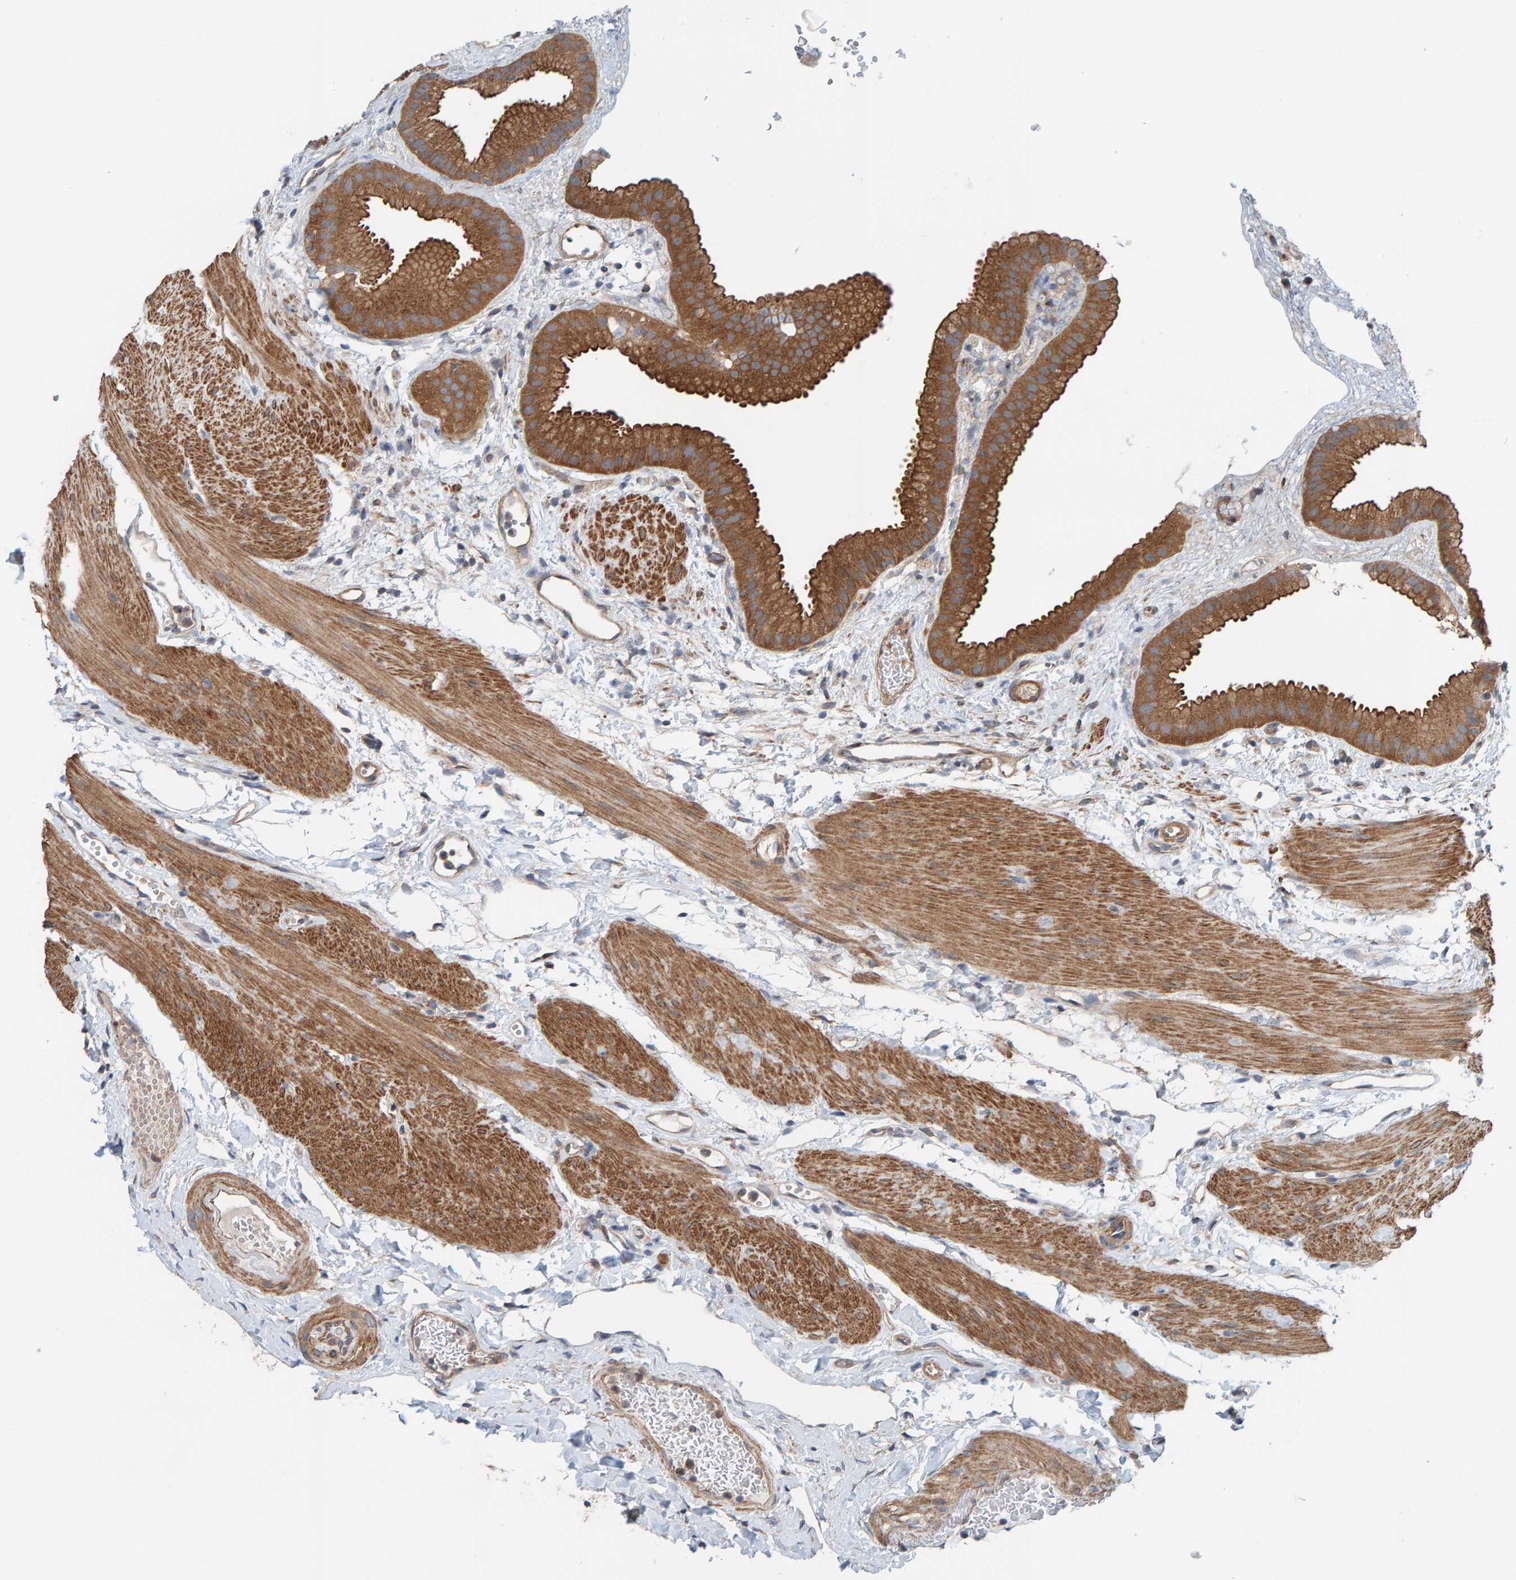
{"staining": {"intensity": "moderate", "quantity": ">75%", "location": "cytoplasmic/membranous"}, "tissue": "gallbladder", "cell_type": "Glandular cells", "image_type": "normal", "snomed": [{"axis": "morphology", "description": "Normal tissue, NOS"}, {"axis": "topography", "description": "Gallbladder"}], "caption": "Immunohistochemistry histopathology image of benign gallbladder stained for a protein (brown), which shows medium levels of moderate cytoplasmic/membranous staining in approximately >75% of glandular cells.", "gene": "UBAP1", "patient": {"sex": "female", "age": 64}}